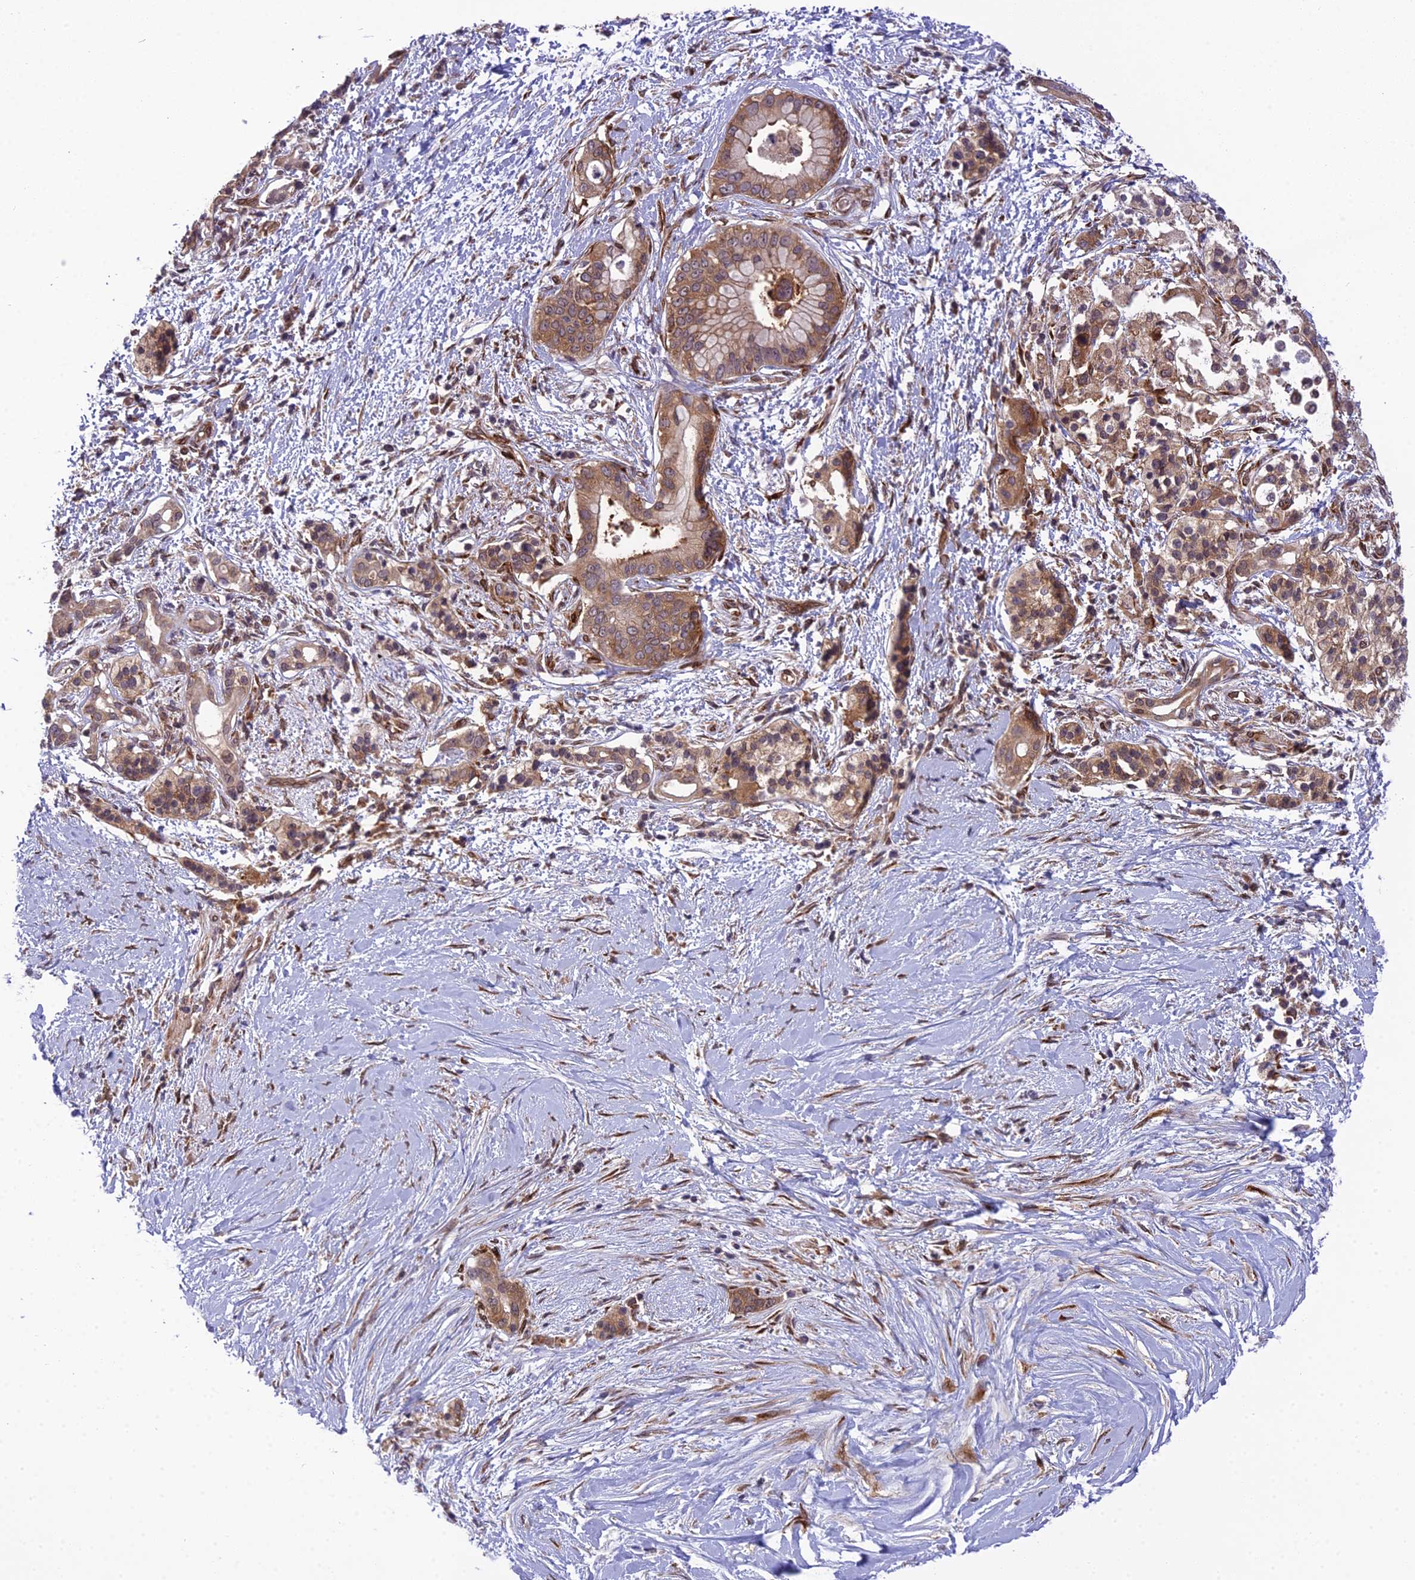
{"staining": {"intensity": "moderate", "quantity": ">75%", "location": "cytoplasmic/membranous"}, "tissue": "pancreatic cancer", "cell_type": "Tumor cells", "image_type": "cancer", "snomed": [{"axis": "morphology", "description": "Normal tissue, NOS"}, {"axis": "morphology", "description": "Adenocarcinoma, NOS"}, {"axis": "topography", "description": "Pancreas"}, {"axis": "topography", "description": "Peripheral nerve tissue"}], "caption": "Moderate cytoplasmic/membranous protein expression is identified in about >75% of tumor cells in pancreatic cancer (adenocarcinoma).", "gene": "DHCR7", "patient": {"sex": "male", "age": 59}}